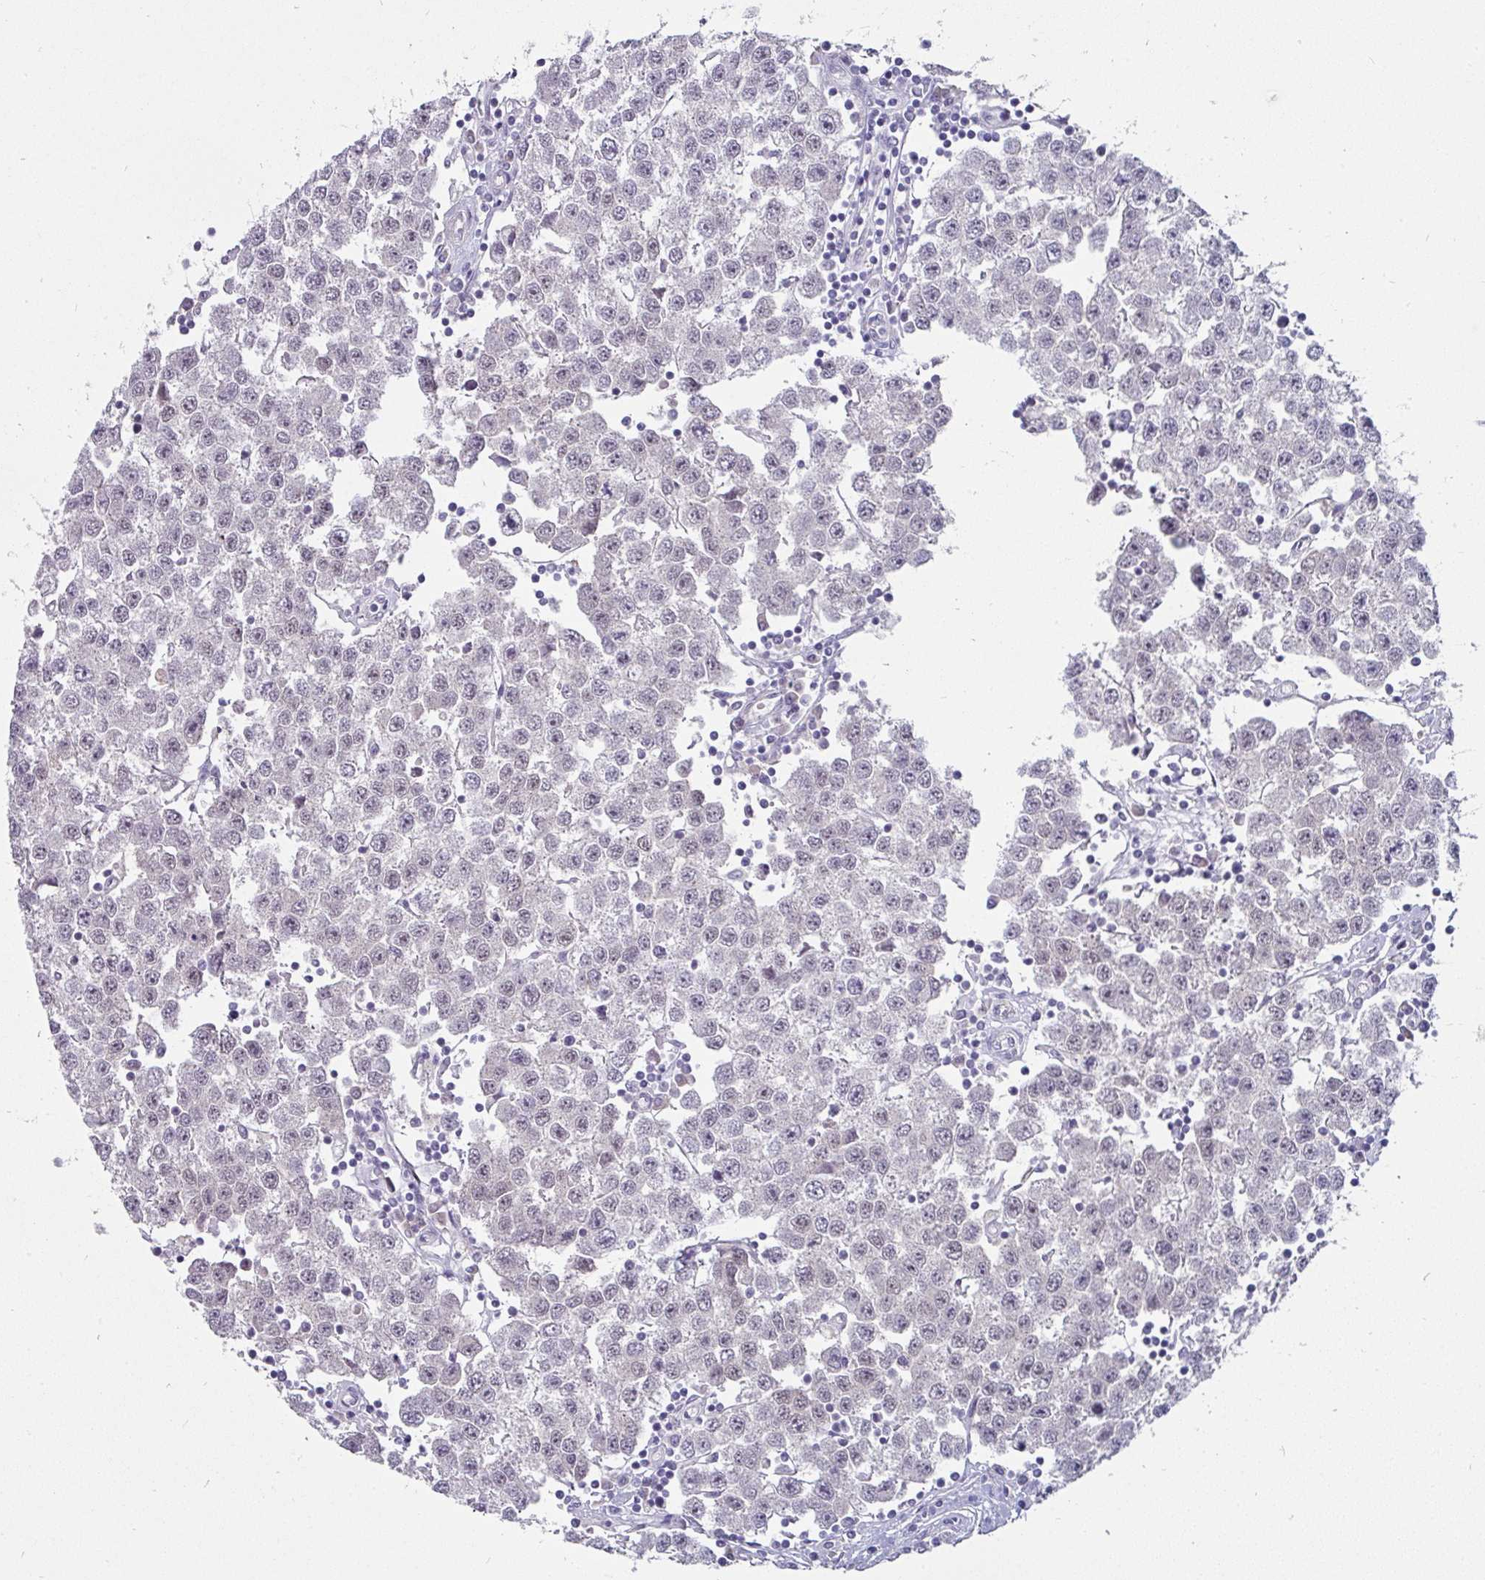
{"staining": {"intensity": "weak", "quantity": "<25%", "location": "nuclear"}, "tissue": "testis cancer", "cell_type": "Tumor cells", "image_type": "cancer", "snomed": [{"axis": "morphology", "description": "Seminoma, NOS"}, {"axis": "topography", "description": "Testis"}], "caption": "Testis seminoma was stained to show a protein in brown. There is no significant positivity in tumor cells. Nuclei are stained in blue.", "gene": "EYA3", "patient": {"sex": "male", "age": 34}}